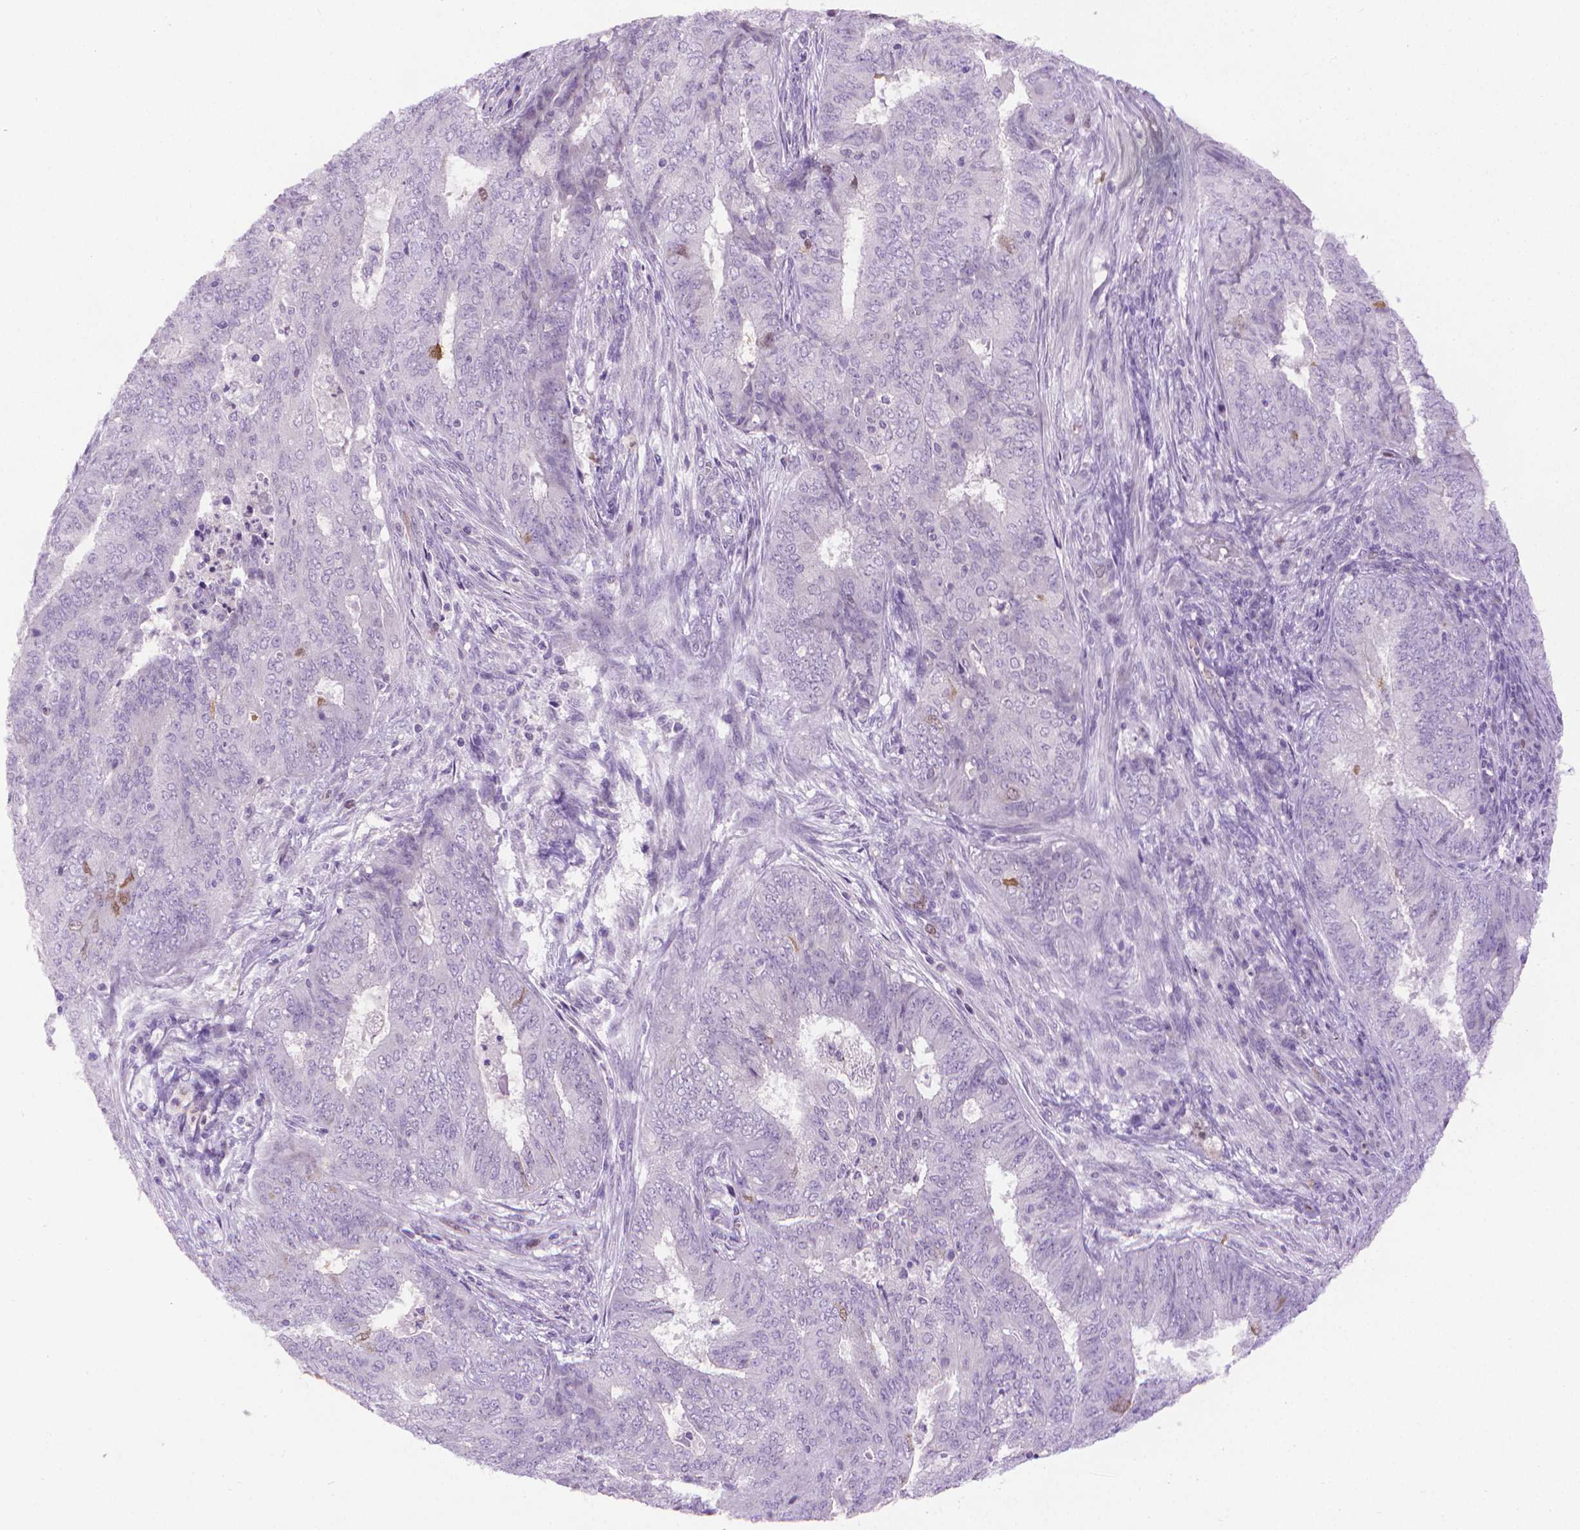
{"staining": {"intensity": "negative", "quantity": "none", "location": "none"}, "tissue": "endometrial cancer", "cell_type": "Tumor cells", "image_type": "cancer", "snomed": [{"axis": "morphology", "description": "Adenocarcinoma, NOS"}, {"axis": "topography", "description": "Endometrium"}], "caption": "DAB (3,3'-diaminobenzidine) immunohistochemical staining of endometrial adenocarcinoma displays no significant positivity in tumor cells. (IHC, brightfield microscopy, high magnification).", "gene": "CDKN2D", "patient": {"sex": "female", "age": 62}}